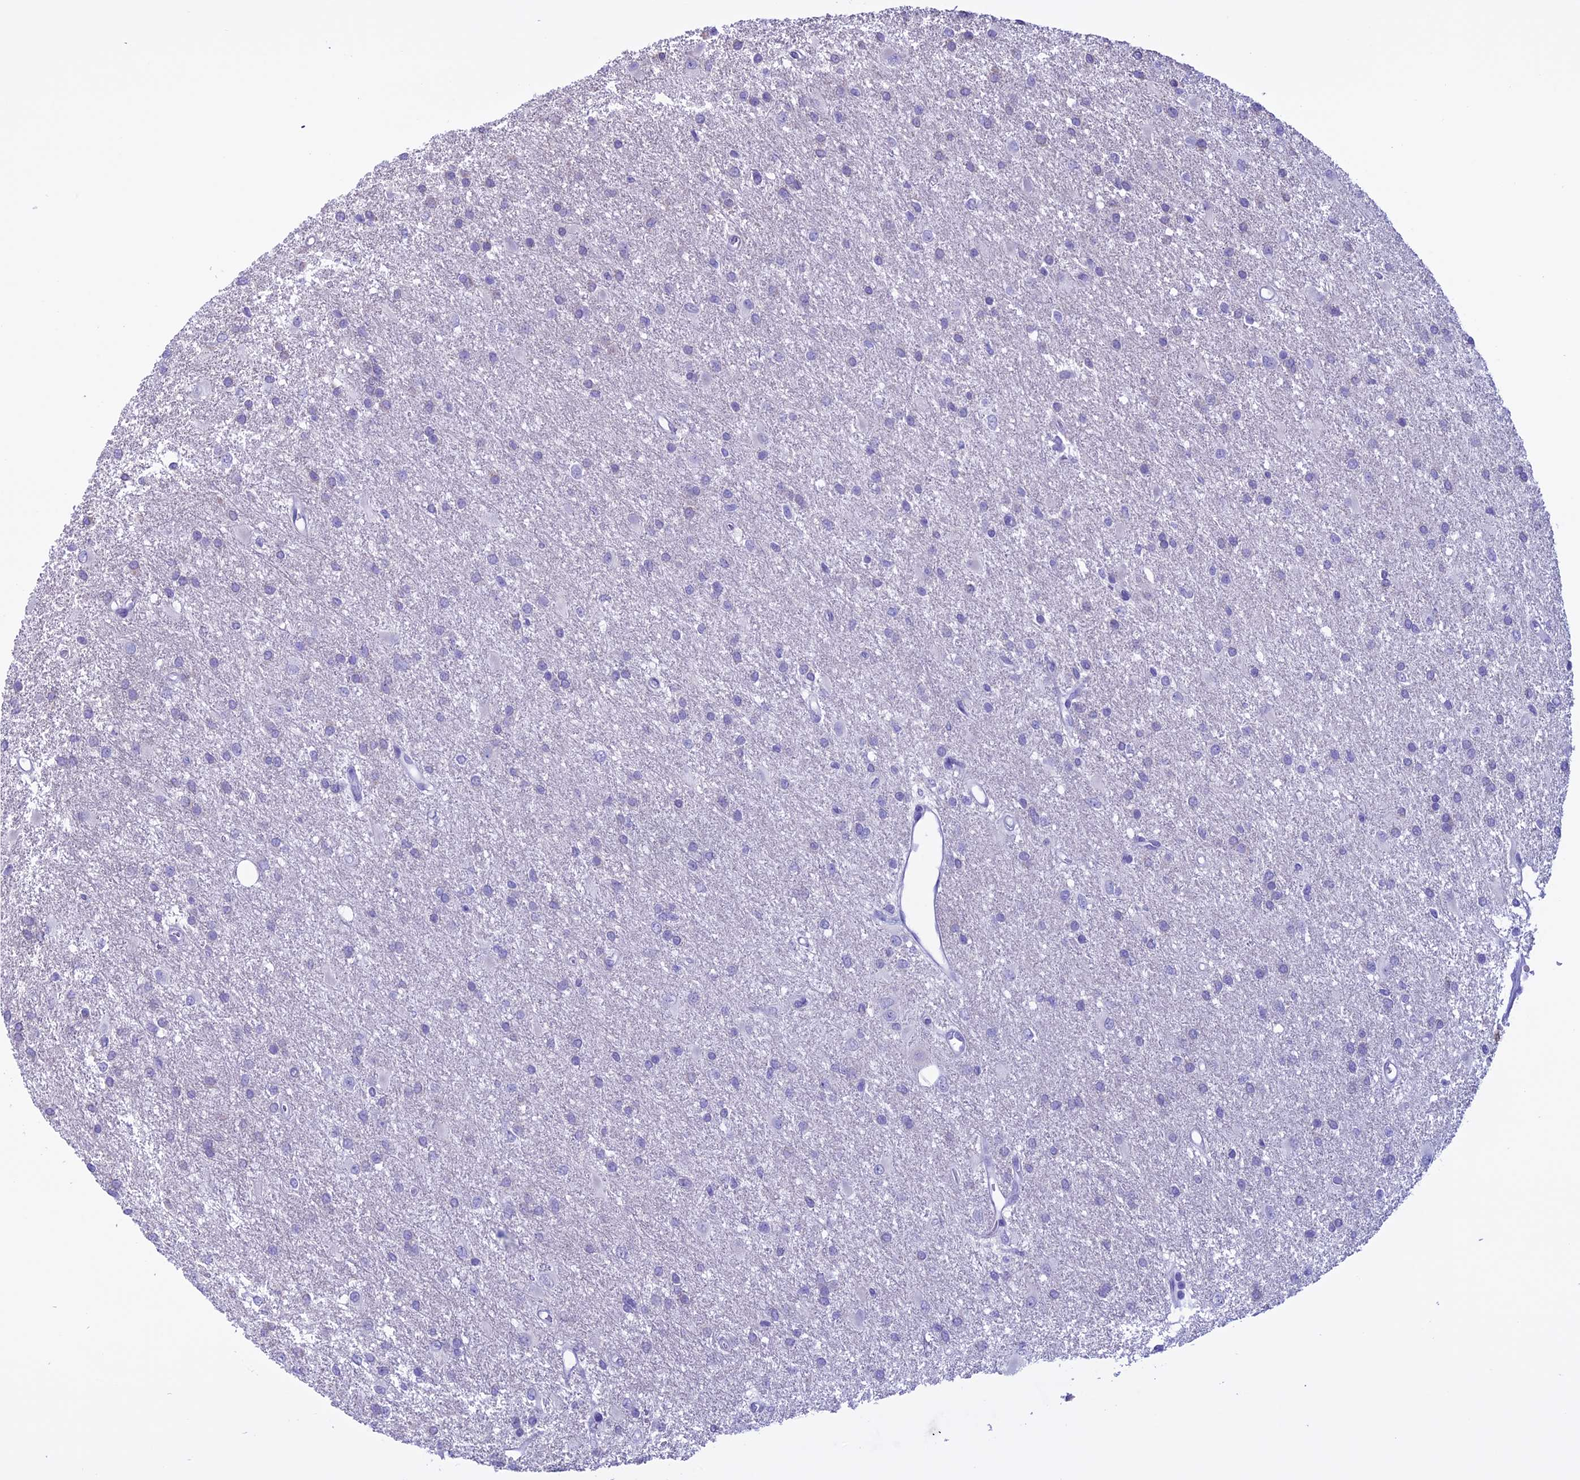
{"staining": {"intensity": "negative", "quantity": "none", "location": "none"}, "tissue": "glioma", "cell_type": "Tumor cells", "image_type": "cancer", "snomed": [{"axis": "morphology", "description": "Glioma, malignant, High grade"}, {"axis": "topography", "description": "Brain"}], "caption": "A histopathology image of malignant glioma (high-grade) stained for a protein reveals no brown staining in tumor cells.", "gene": "MZB1", "patient": {"sex": "female", "age": 50}}